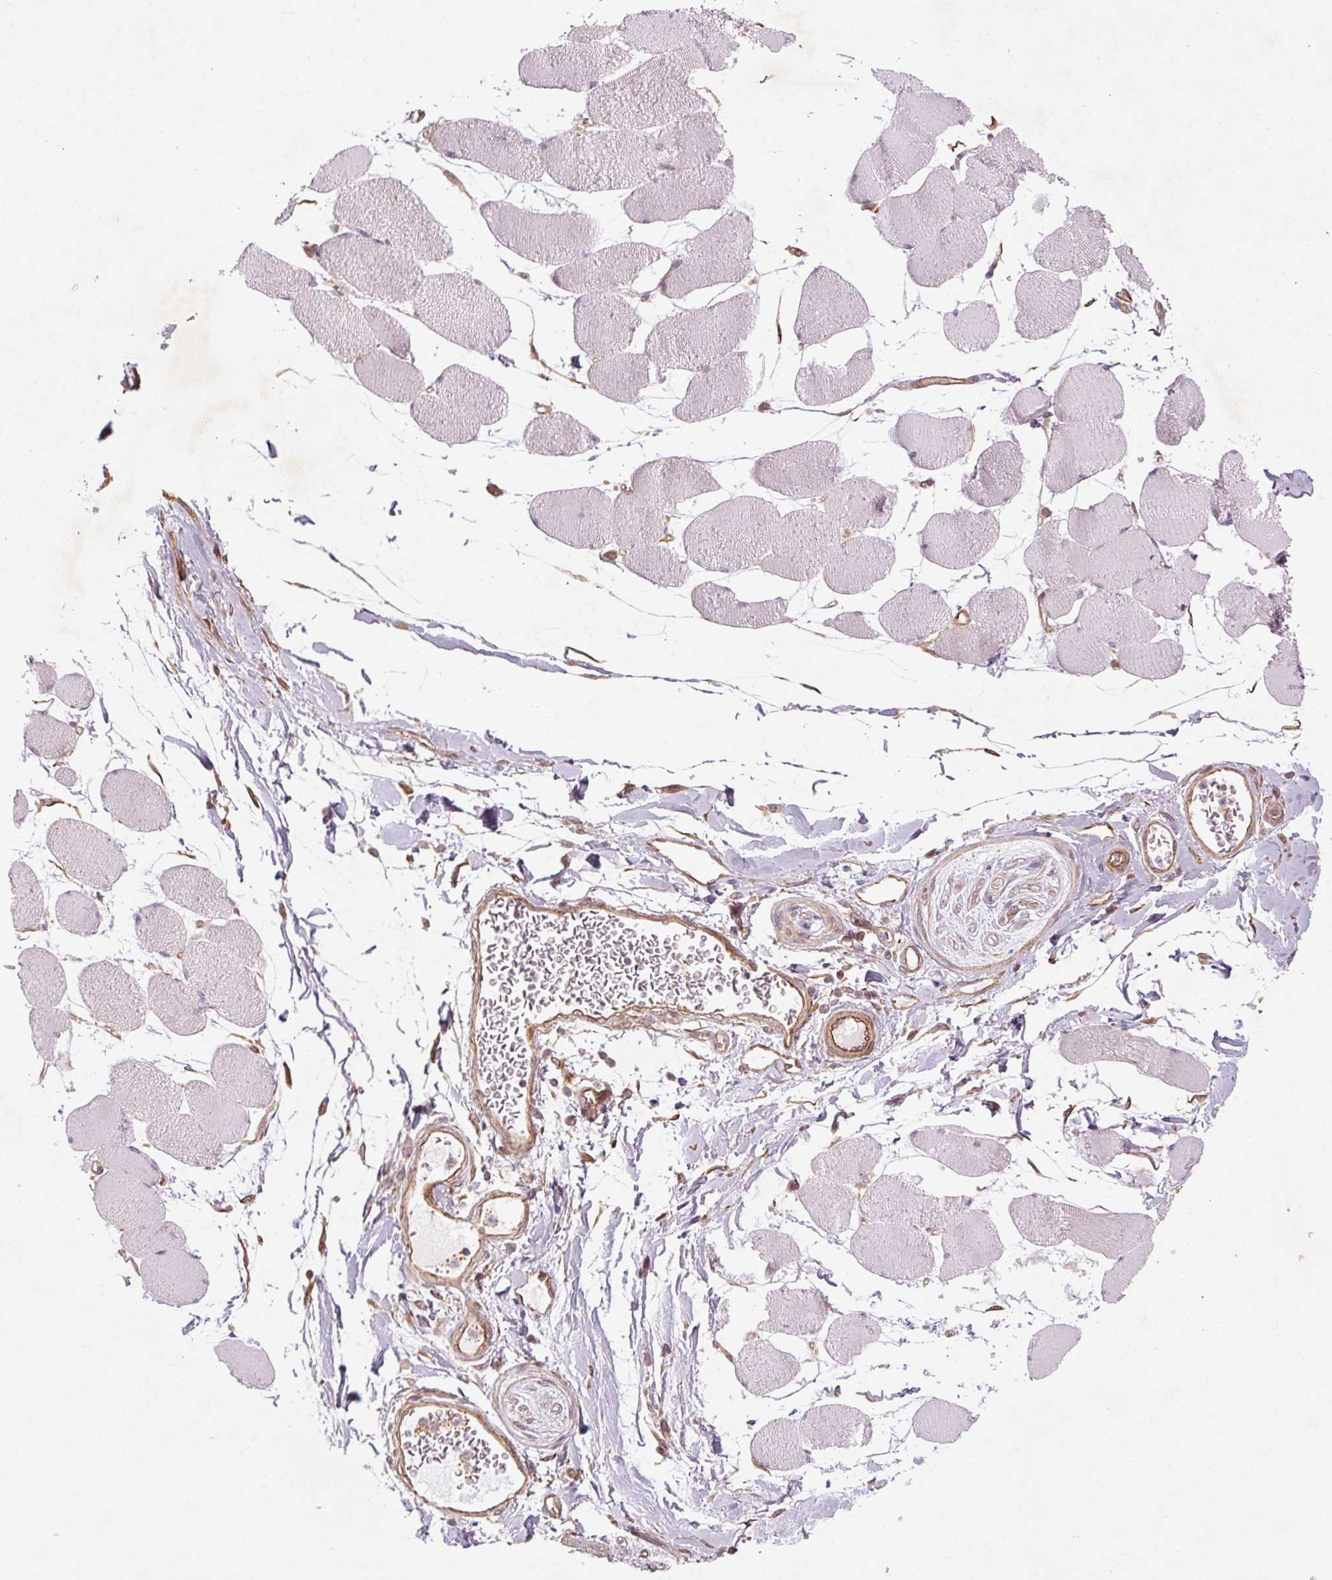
{"staining": {"intensity": "negative", "quantity": "none", "location": "none"}, "tissue": "skeletal muscle", "cell_type": "Myocytes", "image_type": "normal", "snomed": [{"axis": "morphology", "description": "Normal tissue, NOS"}, {"axis": "topography", "description": "Skeletal muscle"}], "caption": "IHC micrograph of benign skeletal muscle: skeletal muscle stained with DAB (3,3'-diaminobenzidine) displays no significant protein expression in myocytes.", "gene": "CCSER1", "patient": {"sex": "female", "age": 75}}